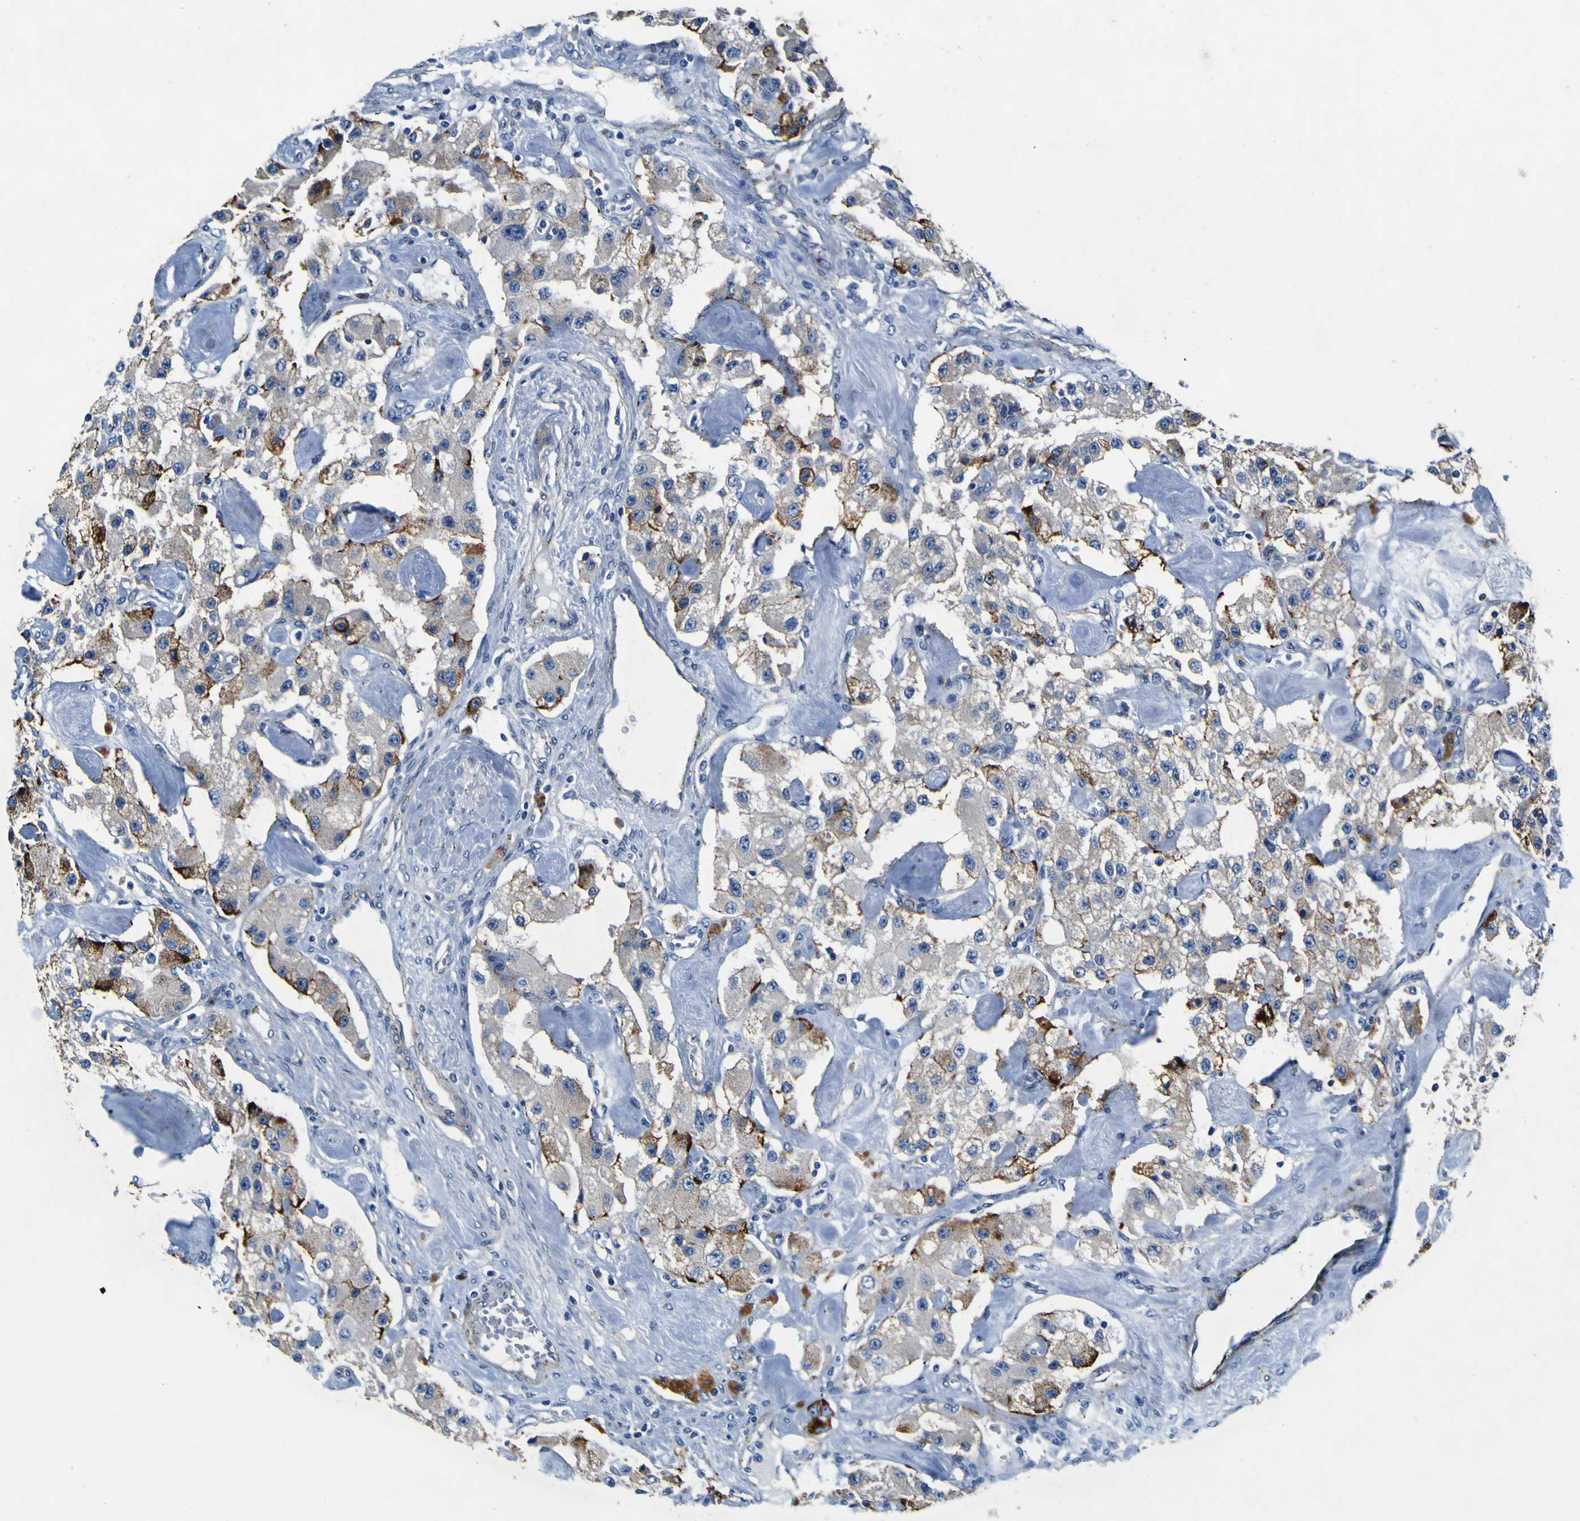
{"staining": {"intensity": "moderate", "quantity": "<25%", "location": "cytoplasmic/membranous"}, "tissue": "carcinoid", "cell_type": "Tumor cells", "image_type": "cancer", "snomed": [{"axis": "morphology", "description": "Carcinoid, malignant, NOS"}, {"axis": "topography", "description": "Pancreas"}], "caption": "Protein expression analysis of human malignant carcinoid reveals moderate cytoplasmic/membranous positivity in approximately <25% of tumor cells.", "gene": "AGAP3", "patient": {"sex": "male", "age": 41}}